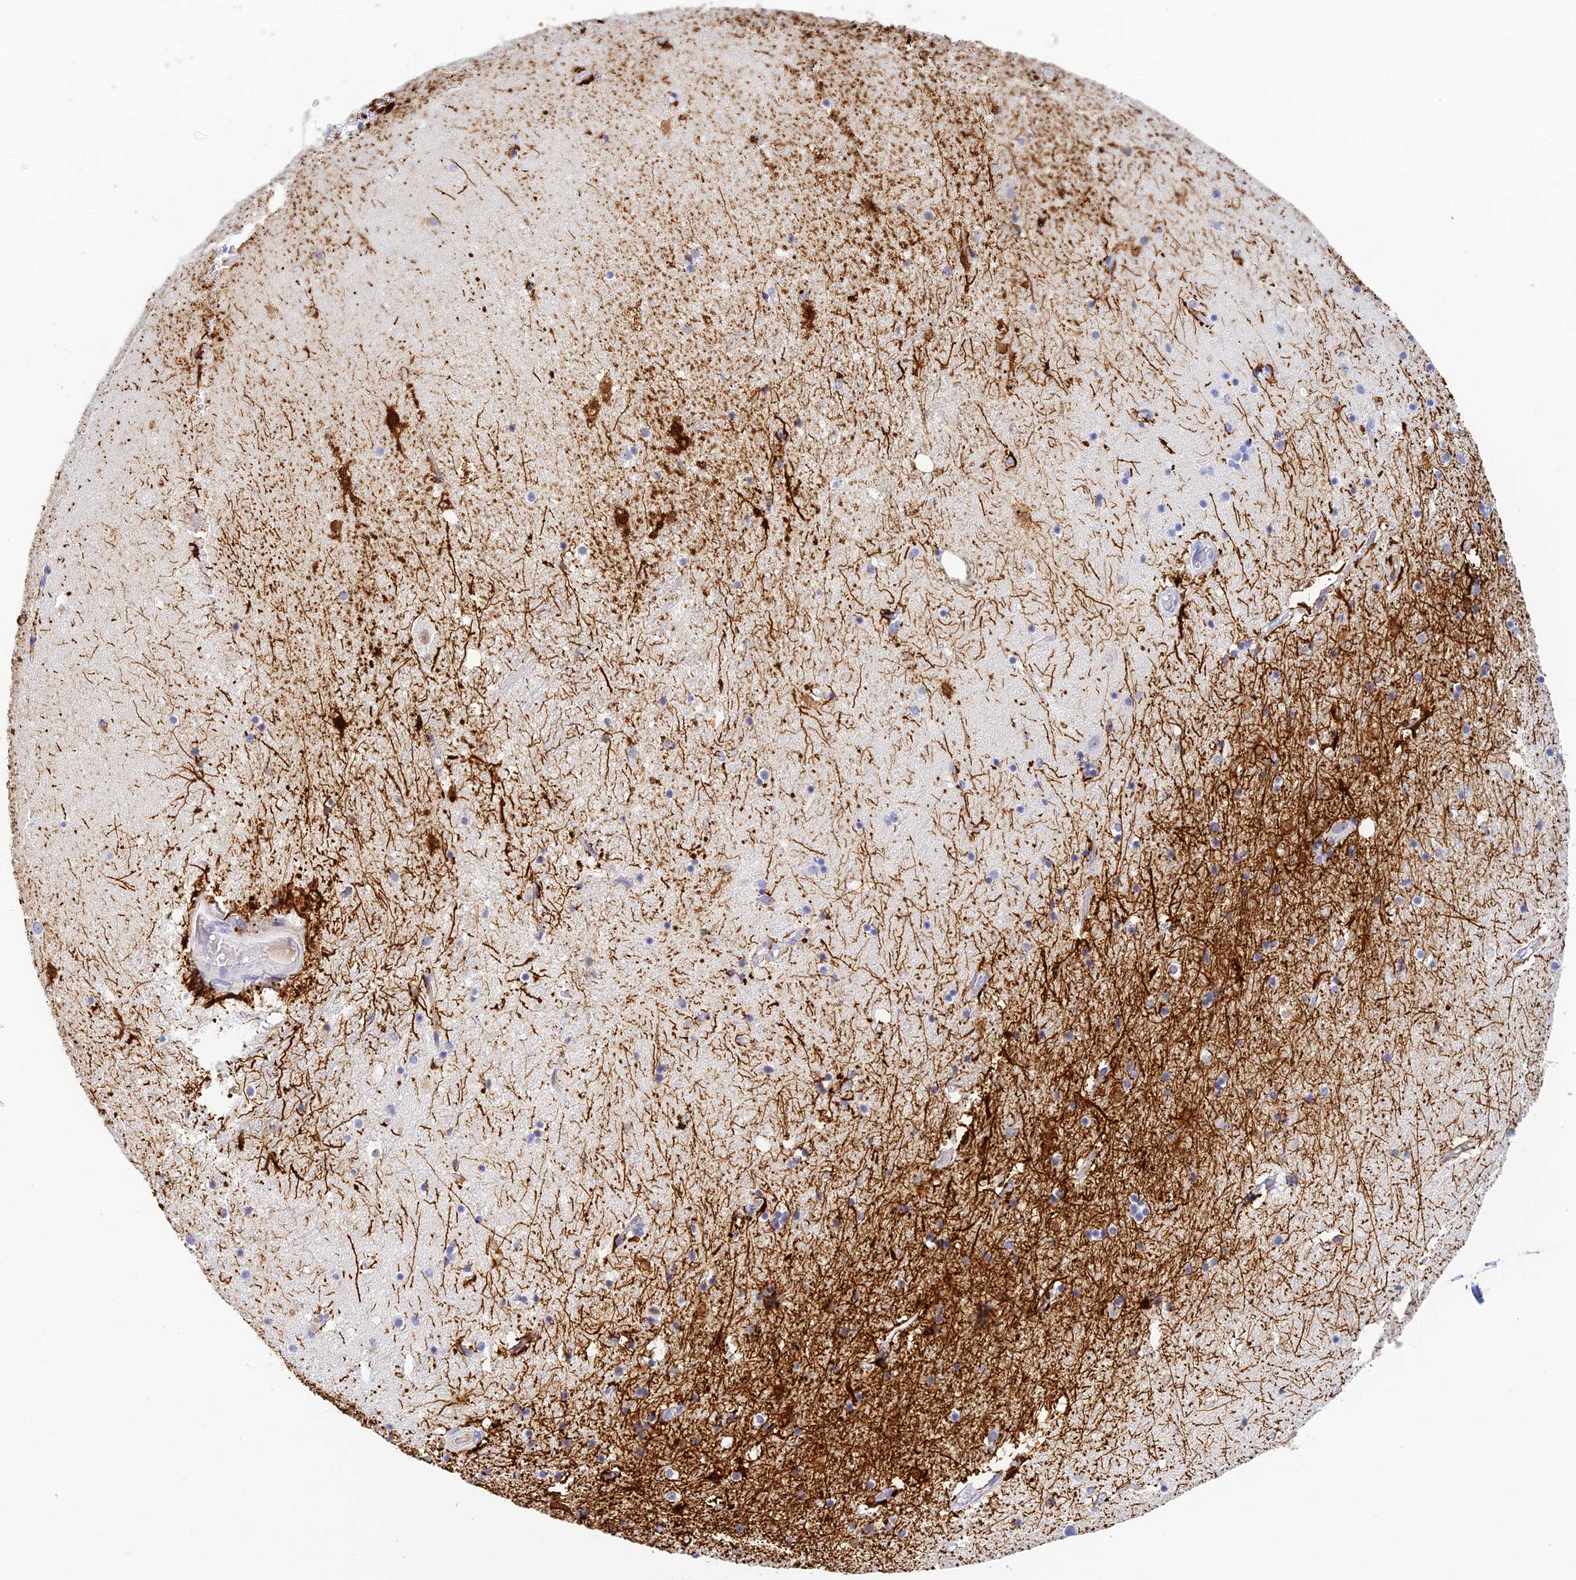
{"staining": {"intensity": "strong", "quantity": "<25%", "location": "cytoplasmic/membranous"}, "tissue": "hippocampus", "cell_type": "Glial cells", "image_type": "normal", "snomed": [{"axis": "morphology", "description": "Normal tissue, NOS"}, {"axis": "topography", "description": "Hippocampus"}], "caption": "Human hippocampus stained for a protein (brown) demonstrates strong cytoplasmic/membranous positive expression in approximately <25% of glial cells.", "gene": "INTS13", "patient": {"sex": "female", "age": 52}}